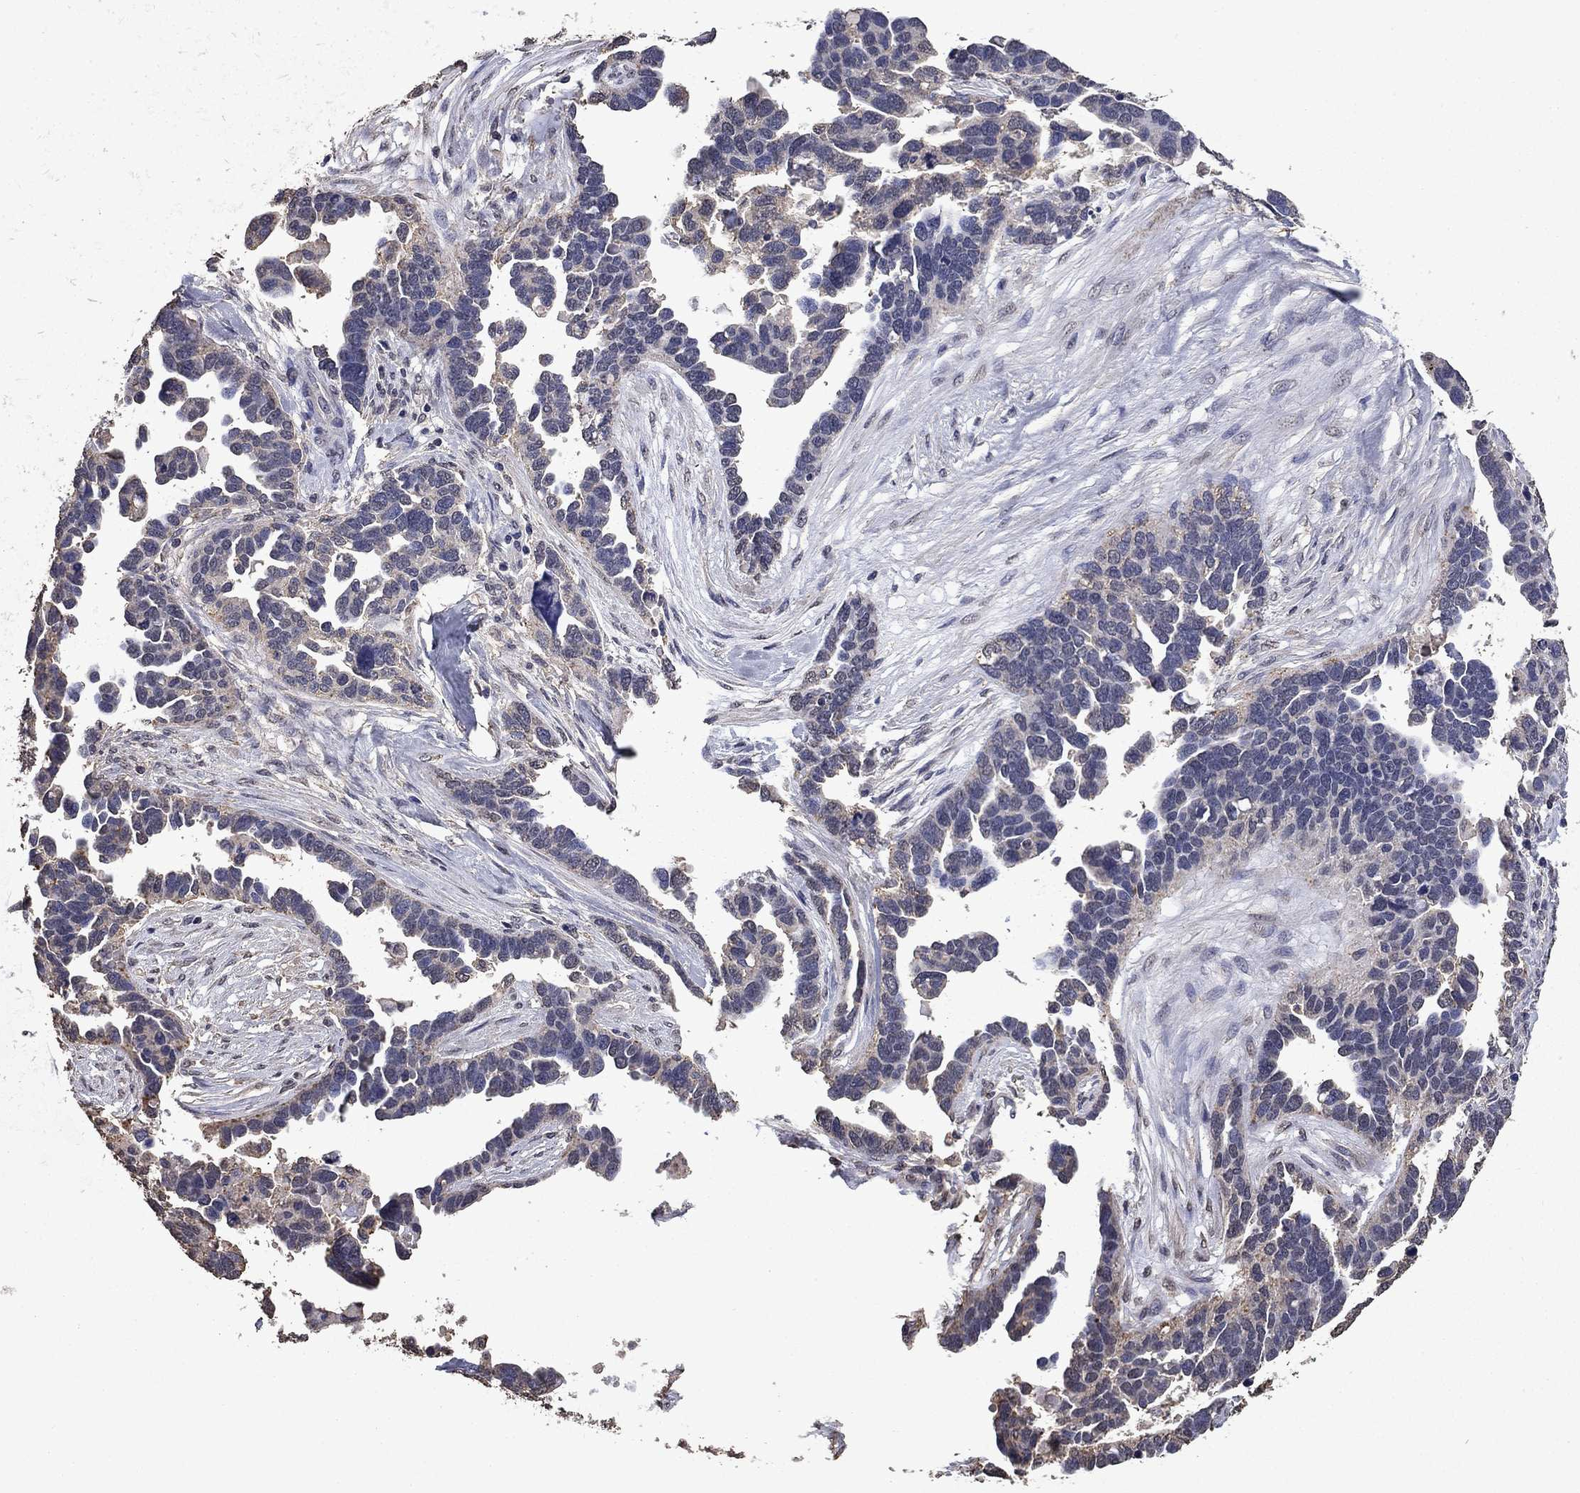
{"staining": {"intensity": "negative", "quantity": "none", "location": "none"}, "tissue": "ovarian cancer", "cell_type": "Tumor cells", "image_type": "cancer", "snomed": [{"axis": "morphology", "description": "Cystadenocarcinoma, serous, NOS"}, {"axis": "topography", "description": "Ovary"}], "caption": "Tumor cells are negative for protein expression in human ovarian cancer (serous cystadenocarcinoma).", "gene": "MFAP3L", "patient": {"sex": "female", "age": 54}}